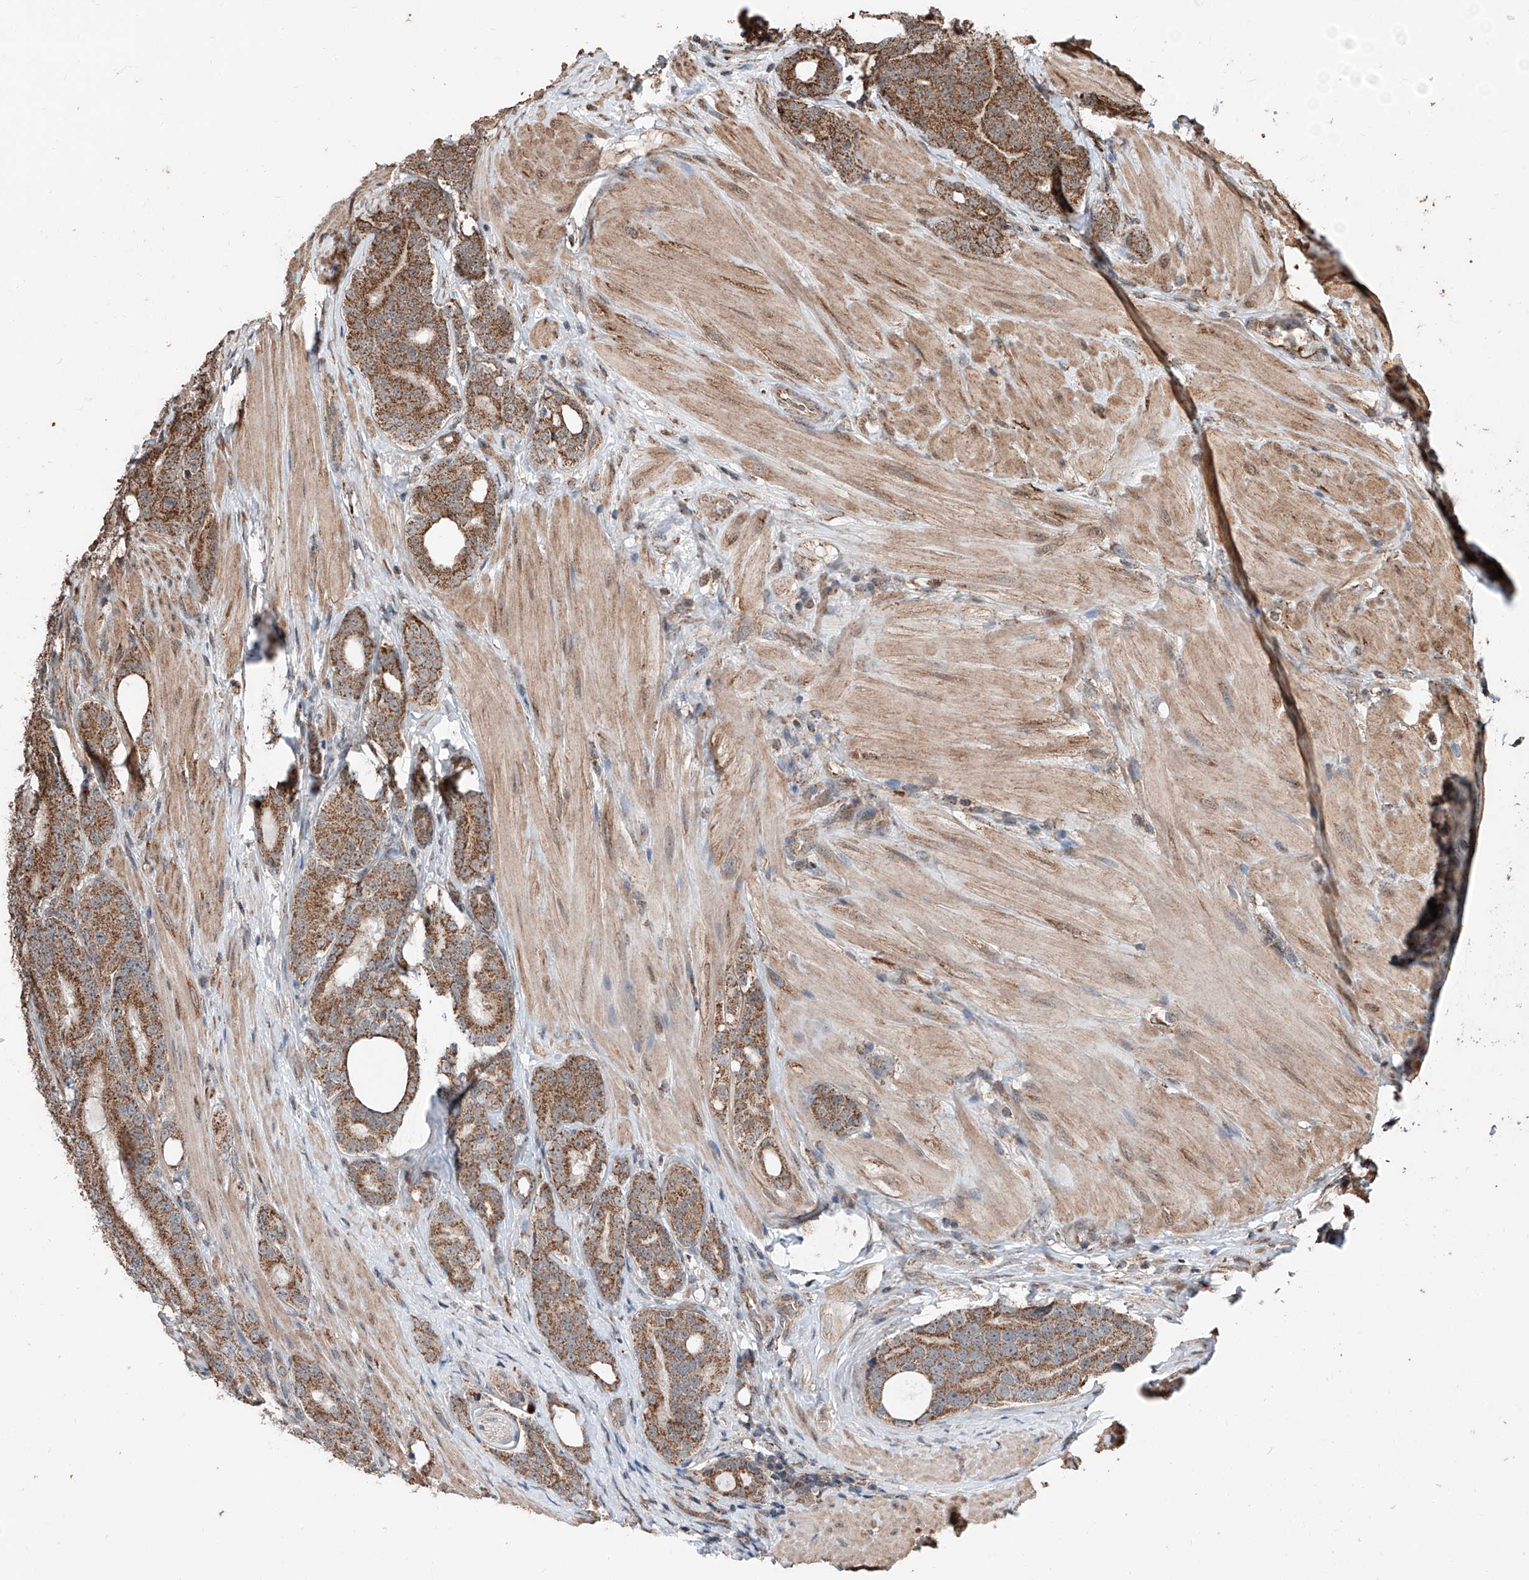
{"staining": {"intensity": "strong", "quantity": ">75%", "location": "cytoplasmic/membranous"}, "tissue": "prostate cancer", "cell_type": "Tumor cells", "image_type": "cancer", "snomed": [{"axis": "morphology", "description": "Adenocarcinoma, High grade"}, {"axis": "topography", "description": "Prostate"}], "caption": "High-power microscopy captured an immunohistochemistry photomicrograph of prostate cancer, revealing strong cytoplasmic/membranous staining in approximately >75% of tumor cells.", "gene": "ZNF445", "patient": {"sex": "male", "age": 56}}